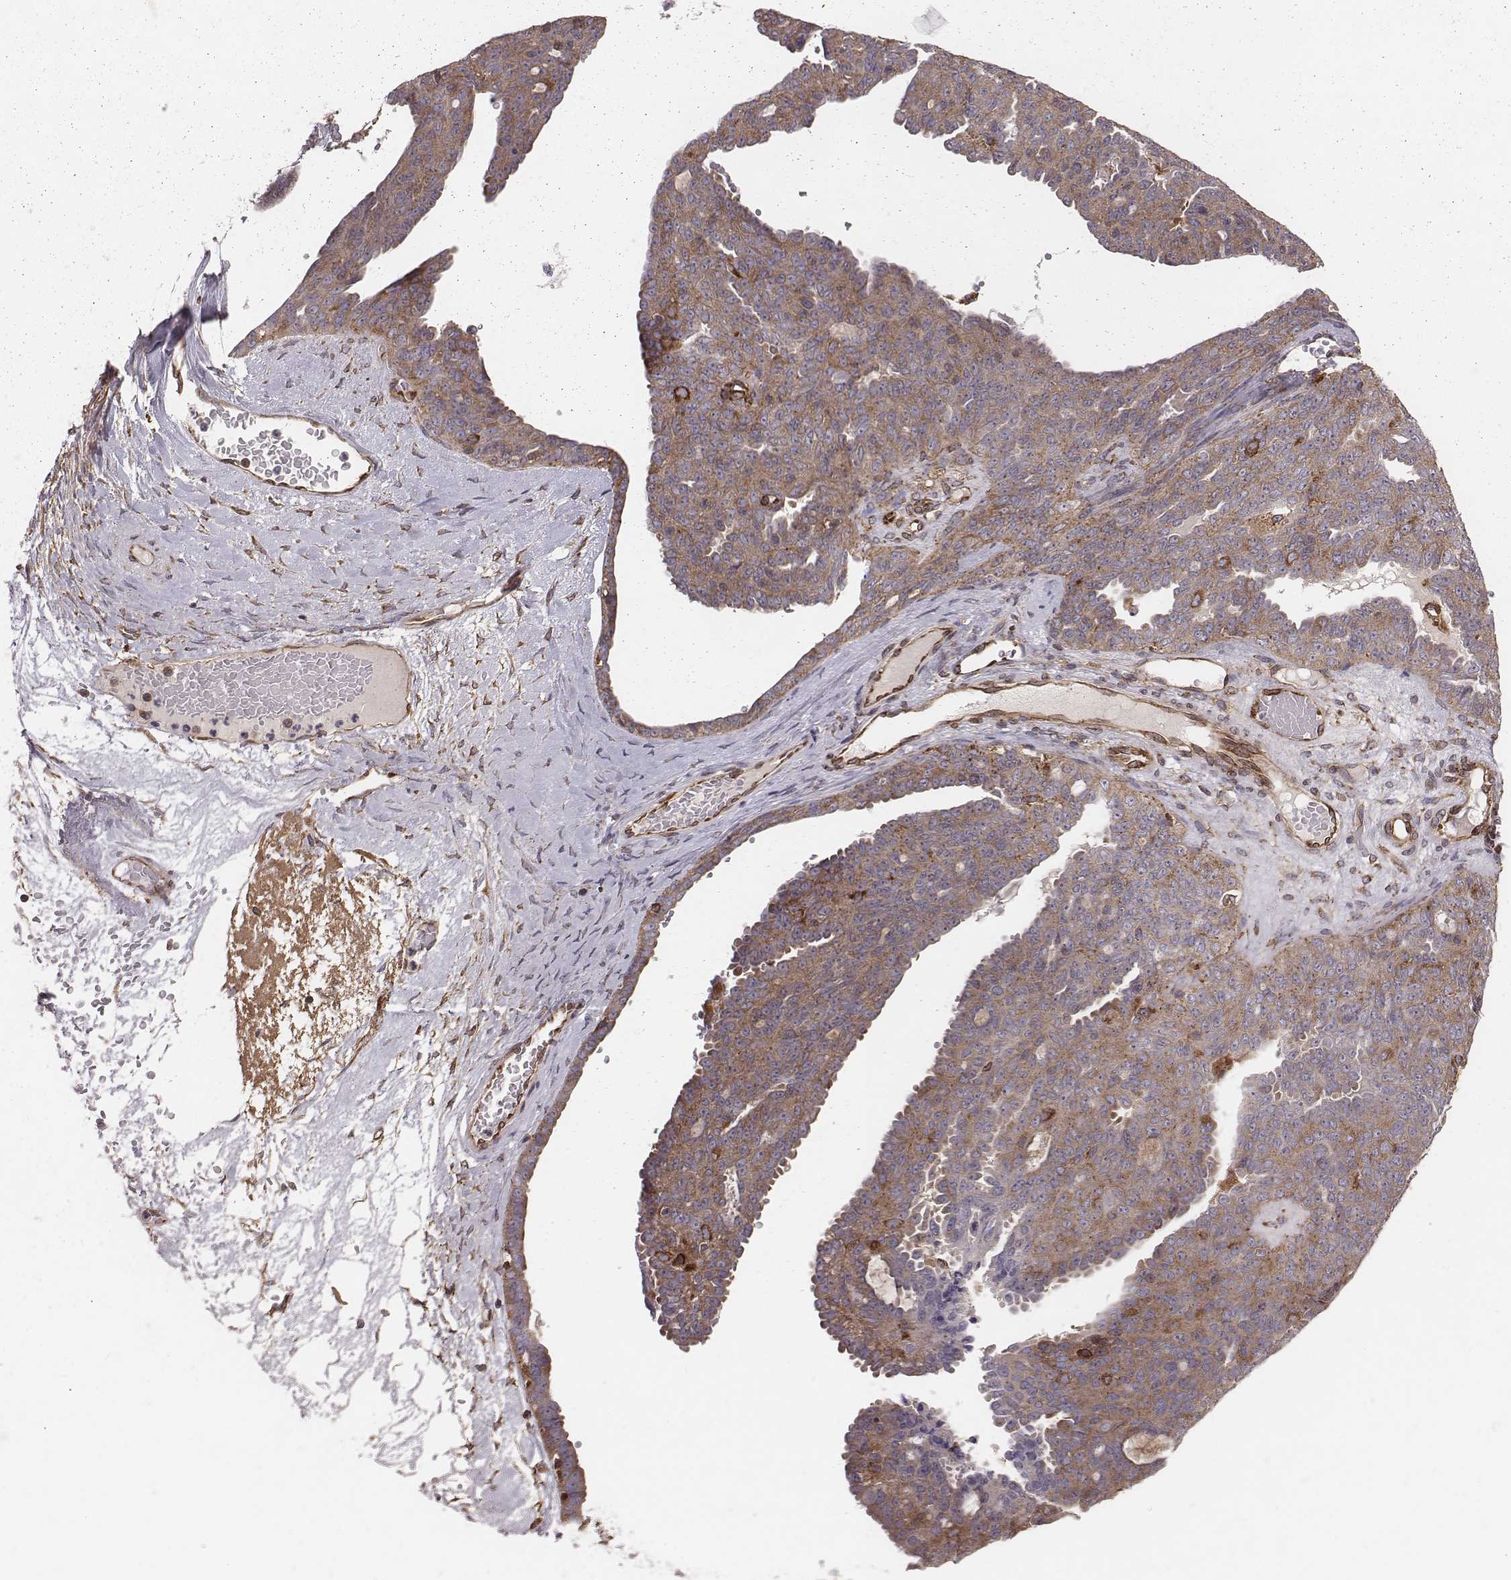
{"staining": {"intensity": "weak", "quantity": ">75%", "location": "cytoplasmic/membranous"}, "tissue": "ovarian cancer", "cell_type": "Tumor cells", "image_type": "cancer", "snomed": [{"axis": "morphology", "description": "Cystadenocarcinoma, serous, NOS"}, {"axis": "topography", "description": "Ovary"}], "caption": "The micrograph reveals immunohistochemical staining of serous cystadenocarcinoma (ovarian). There is weak cytoplasmic/membranous staining is seen in approximately >75% of tumor cells.", "gene": "TXLNA", "patient": {"sex": "female", "age": 71}}